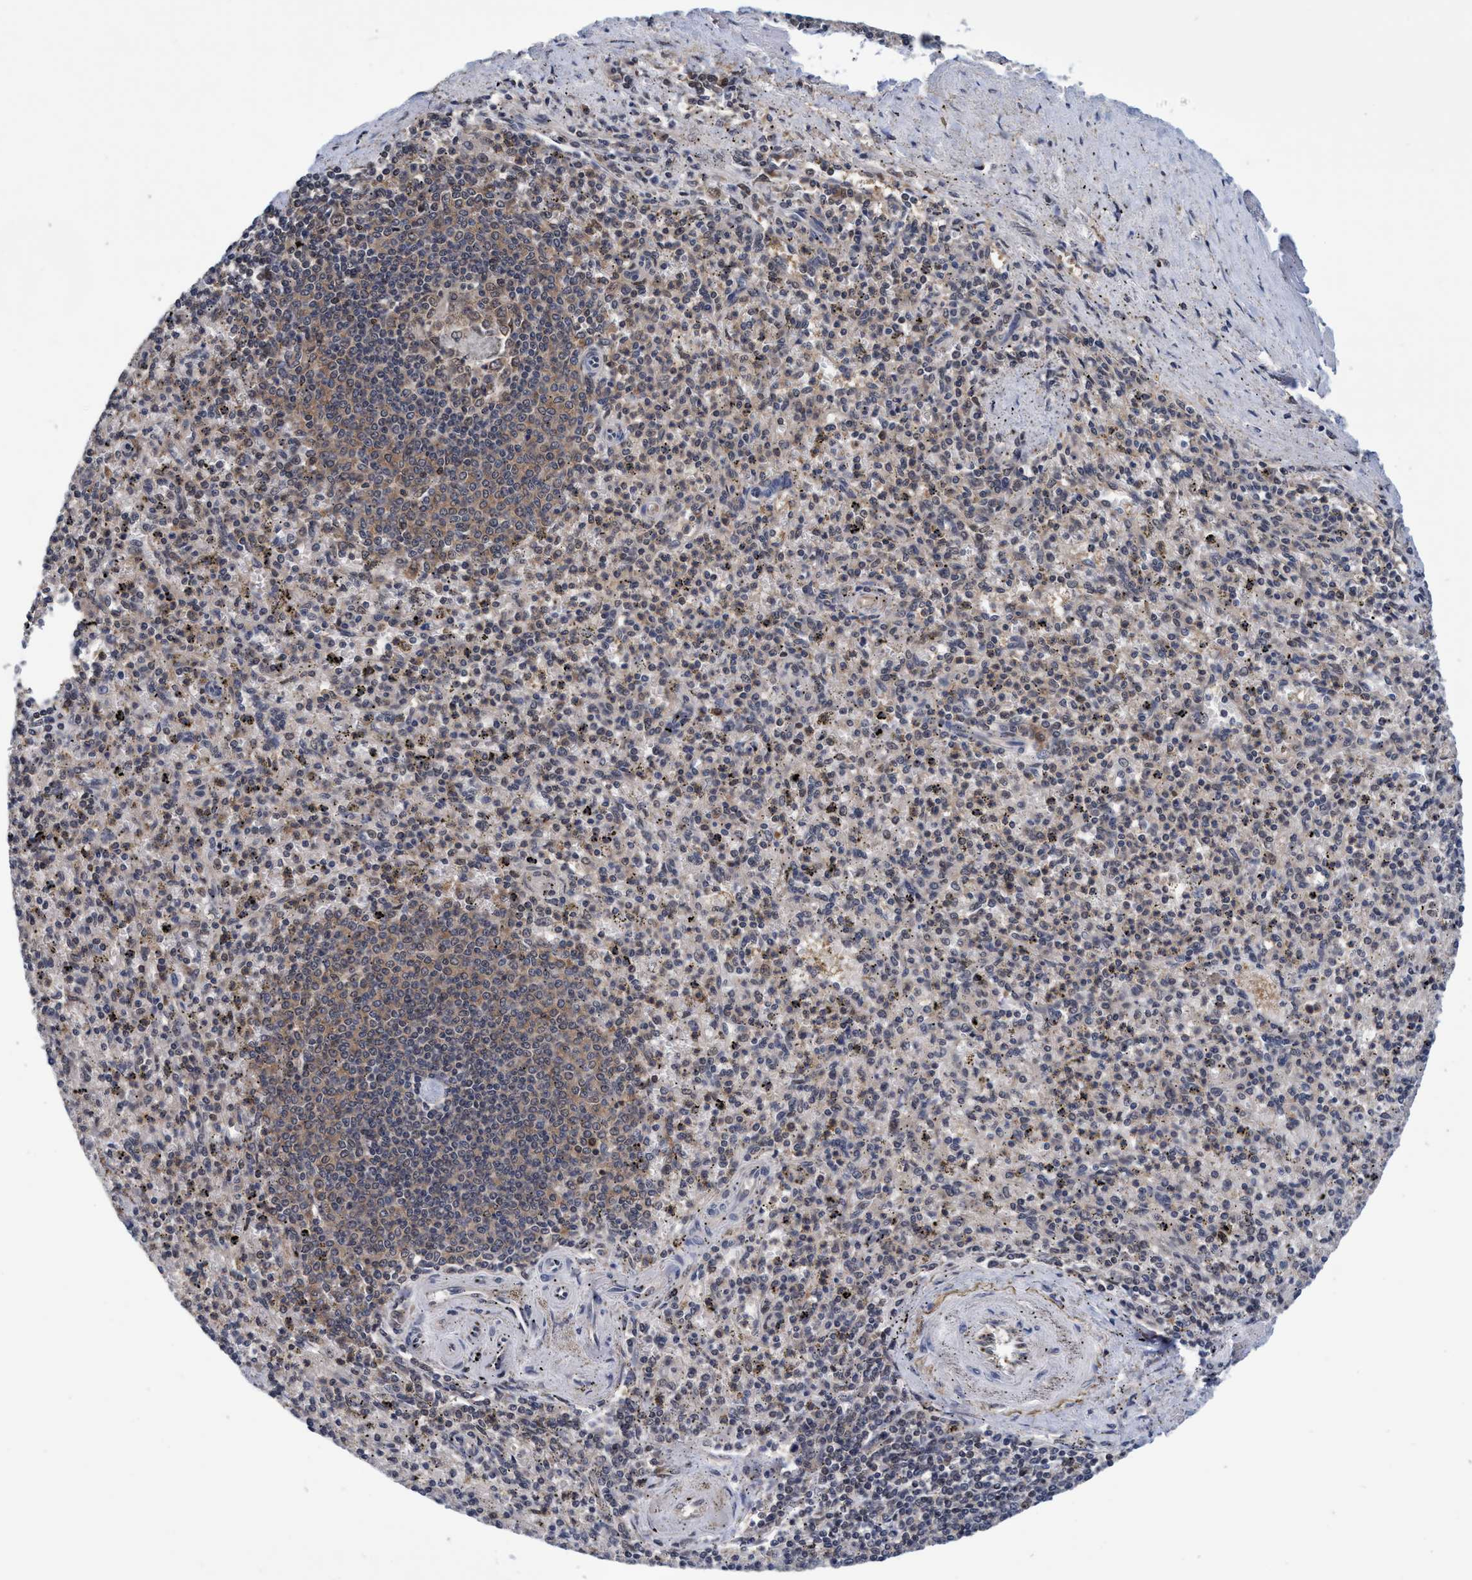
{"staining": {"intensity": "weak", "quantity": "<25%", "location": "cytoplasmic/membranous"}, "tissue": "spleen", "cell_type": "Cells in red pulp", "image_type": "normal", "snomed": [{"axis": "morphology", "description": "Normal tissue, NOS"}, {"axis": "topography", "description": "Spleen"}], "caption": "Immunohistochemistry (IHC) of benign human spleen displays no expression in cells in red pulp. Nuclei are stained in blue.", "gene": "PSMD12", "patient": {"sex": "male", "age": 72}}